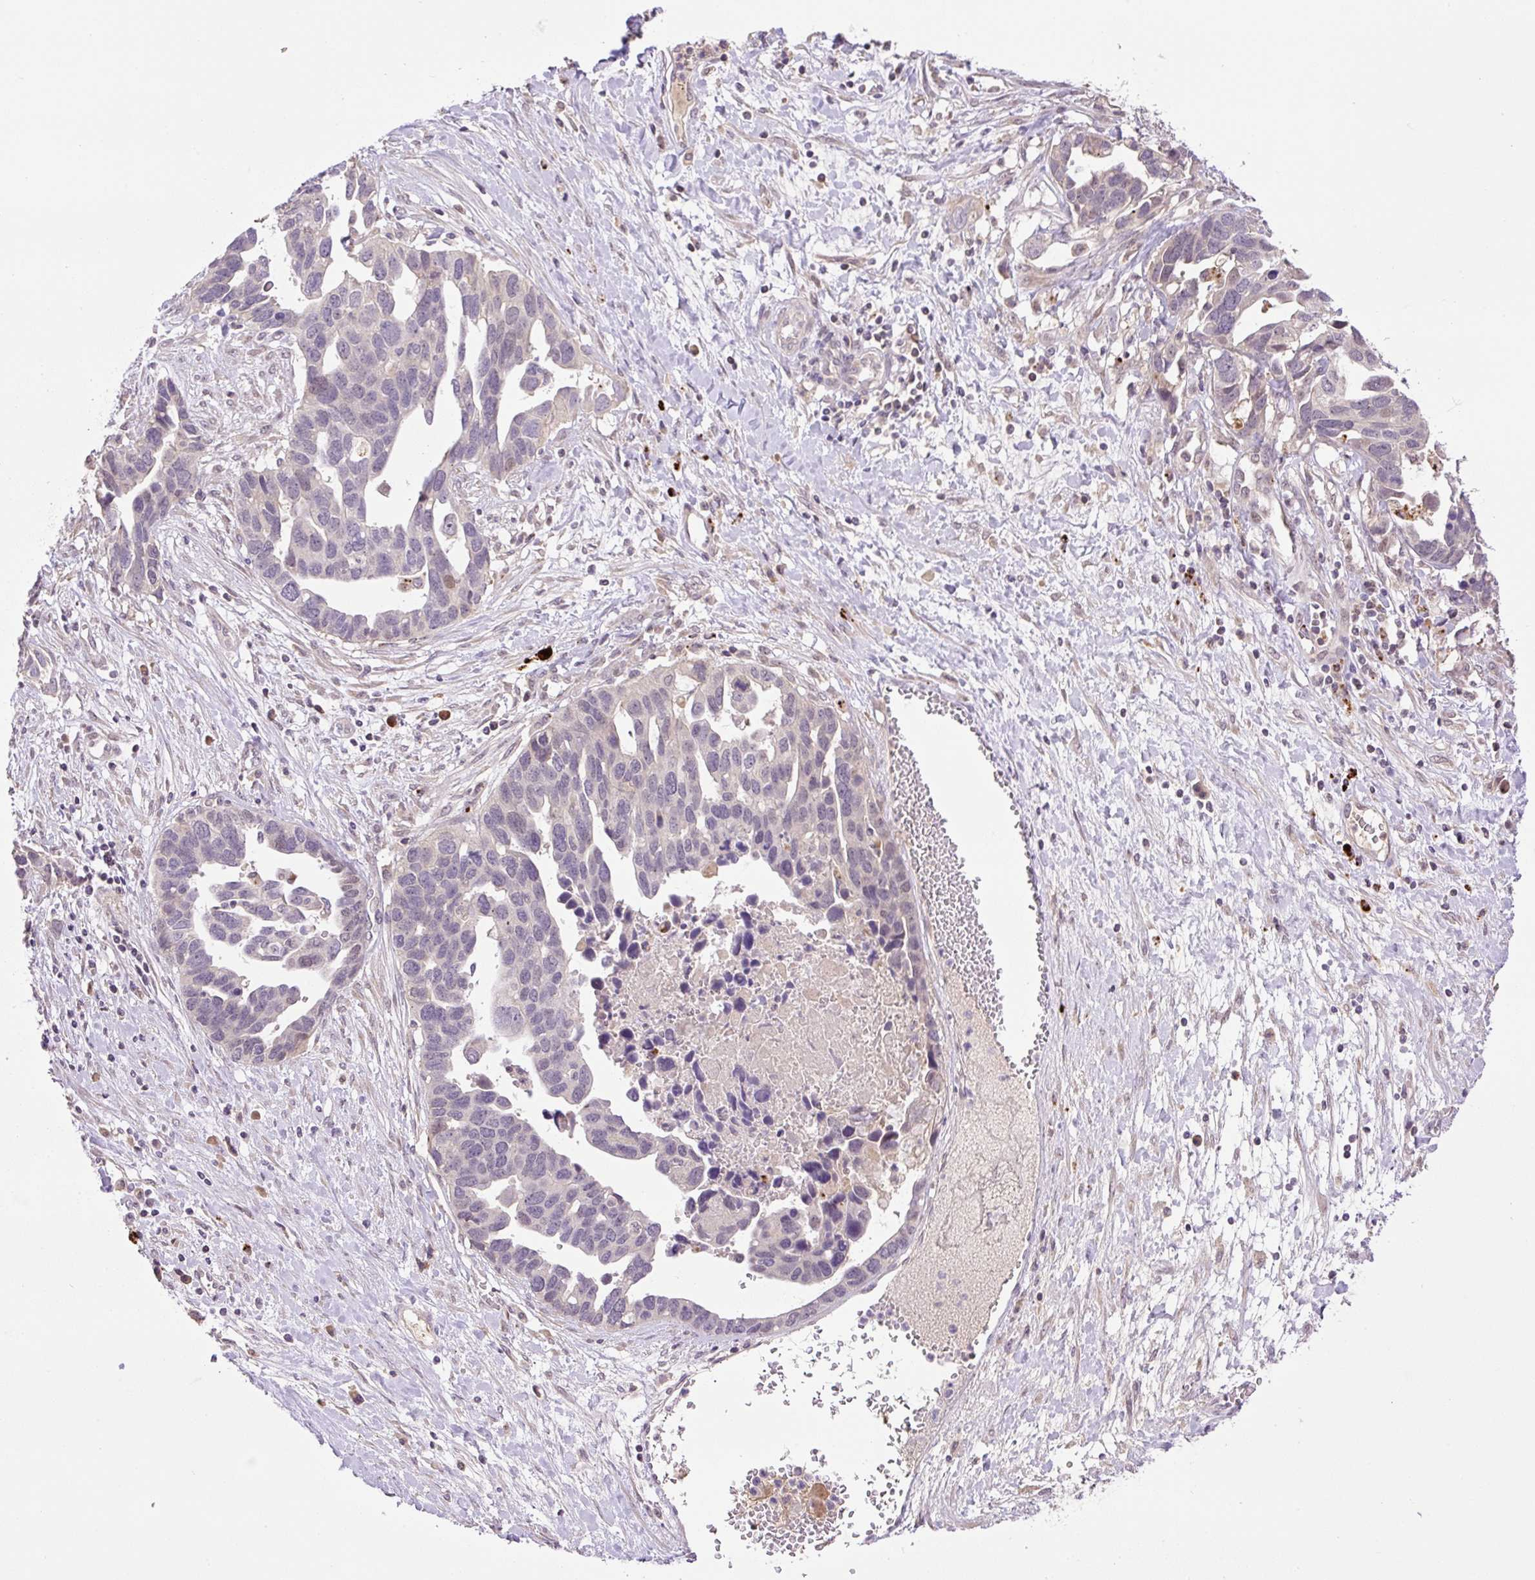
{"staining": {"intensity": "negative", "quantity": "none", "location": "none"}, "tissue": "ovarian cancer", "cell_type": "Tumor cells", "image_type": "cancer", "snomed": [{"axis": "morphology", "description": "Cystadenocarcinoma, serous, NOS"}, {"axis": "topography", "description": "Ovary"}], "caption": "A high-resolution photomicrograph shows immunohistochemistry staining of ovarian cancer (serous cystadenocarcinoma), which reveals no significant positivity in tumor cells.", "gene": "HABP4", "patient": {"sex": "female", "age": 54}}